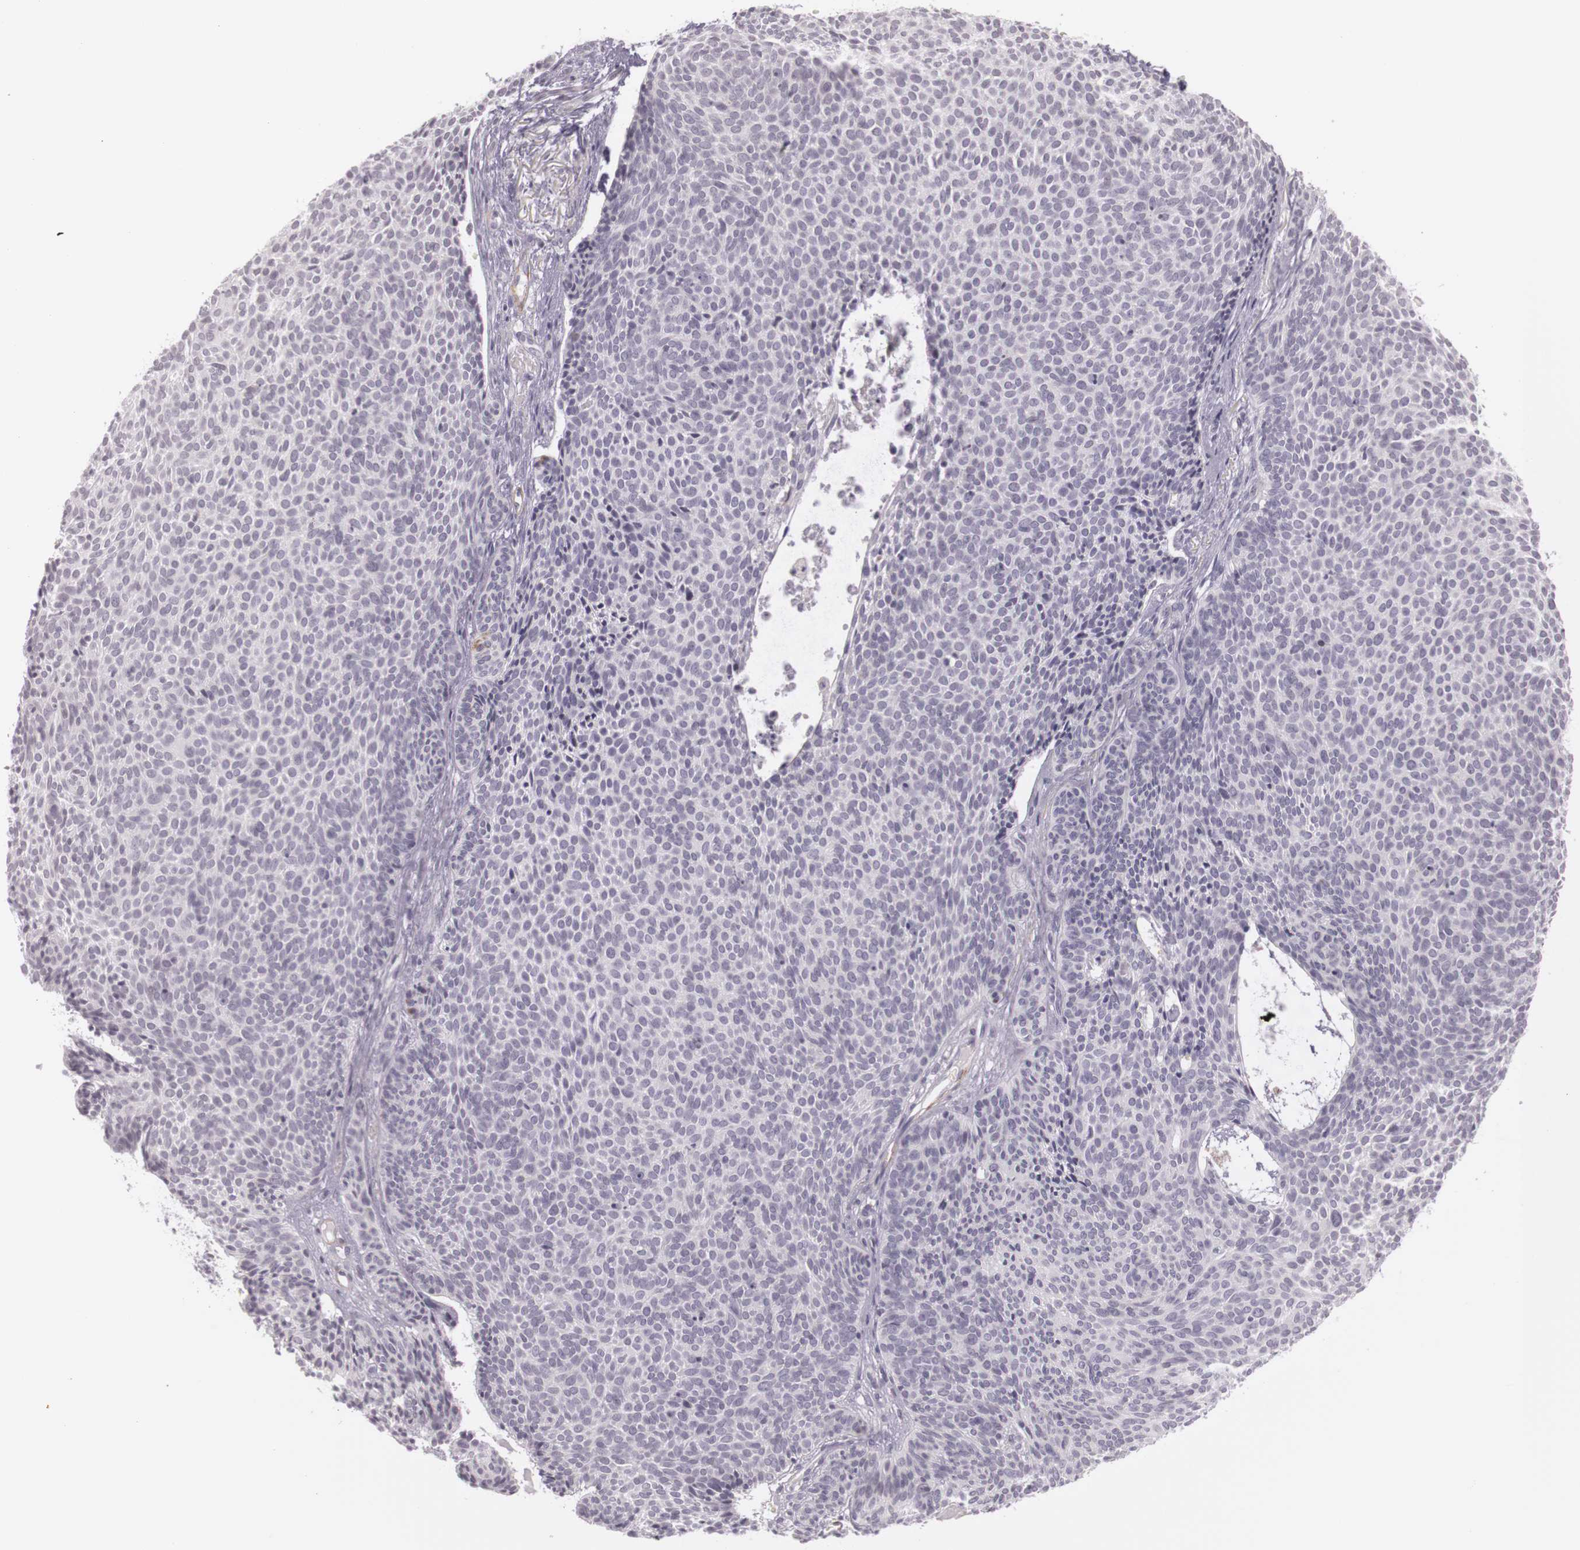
{"staining": {"intensity": "negative", "quantity": "none", "location": "none"}, "tissue": "skin cancer", "cell_type": "Tumor cells", "image_type": "cancer", "snomed": [{"axis": "morphology", "description": "Basal cell carcinoma"}, {"axis": "topography", "description": "Skin"}], "caption": "IHC histopathology image of neoplastic tissue: skin basal cell carcinoma stained with DAB reveals no significant protein positivity in tumor cells.", "gene": "CNTN2", "patient": {"sex": "male", "age": 84}}